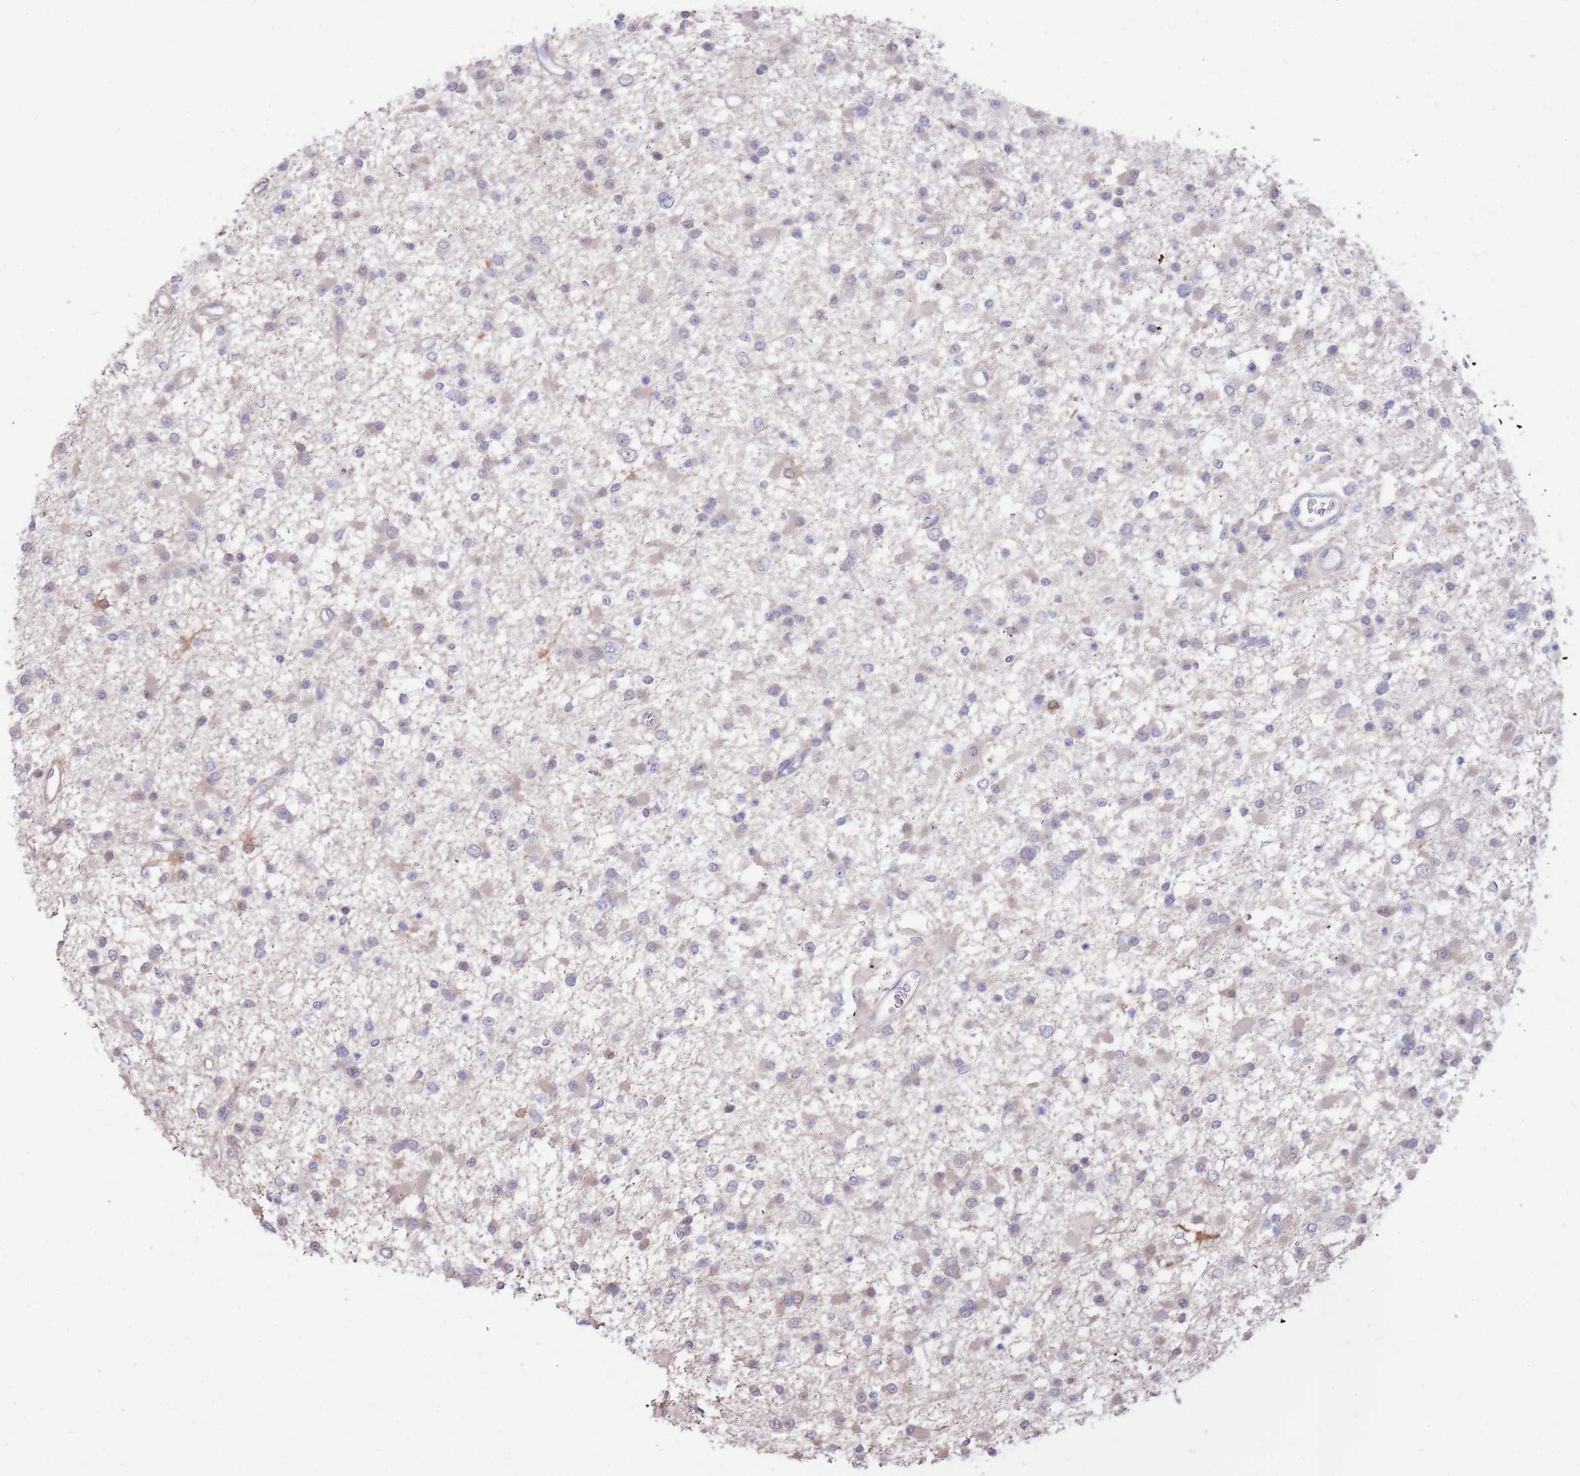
{"staining": {"intensity": "weak", "quantity": "<25%", "location": "cytoplasmic/membranous"}, "tissue": "glioma", "cell_type": "Tumor cells", "image_type": "cancer", "snomed": [{"axis": "morphology", "description": "Glioma, malignant, Low grade"}, {"axis": "topography", "description": "Brain"}], "caption": "Micrograph shows no significant protein staining in tumor cells of malignant low-grade glioma.", "gene": "AP5S1", "patient": {"sex": "female", "age": 22}}